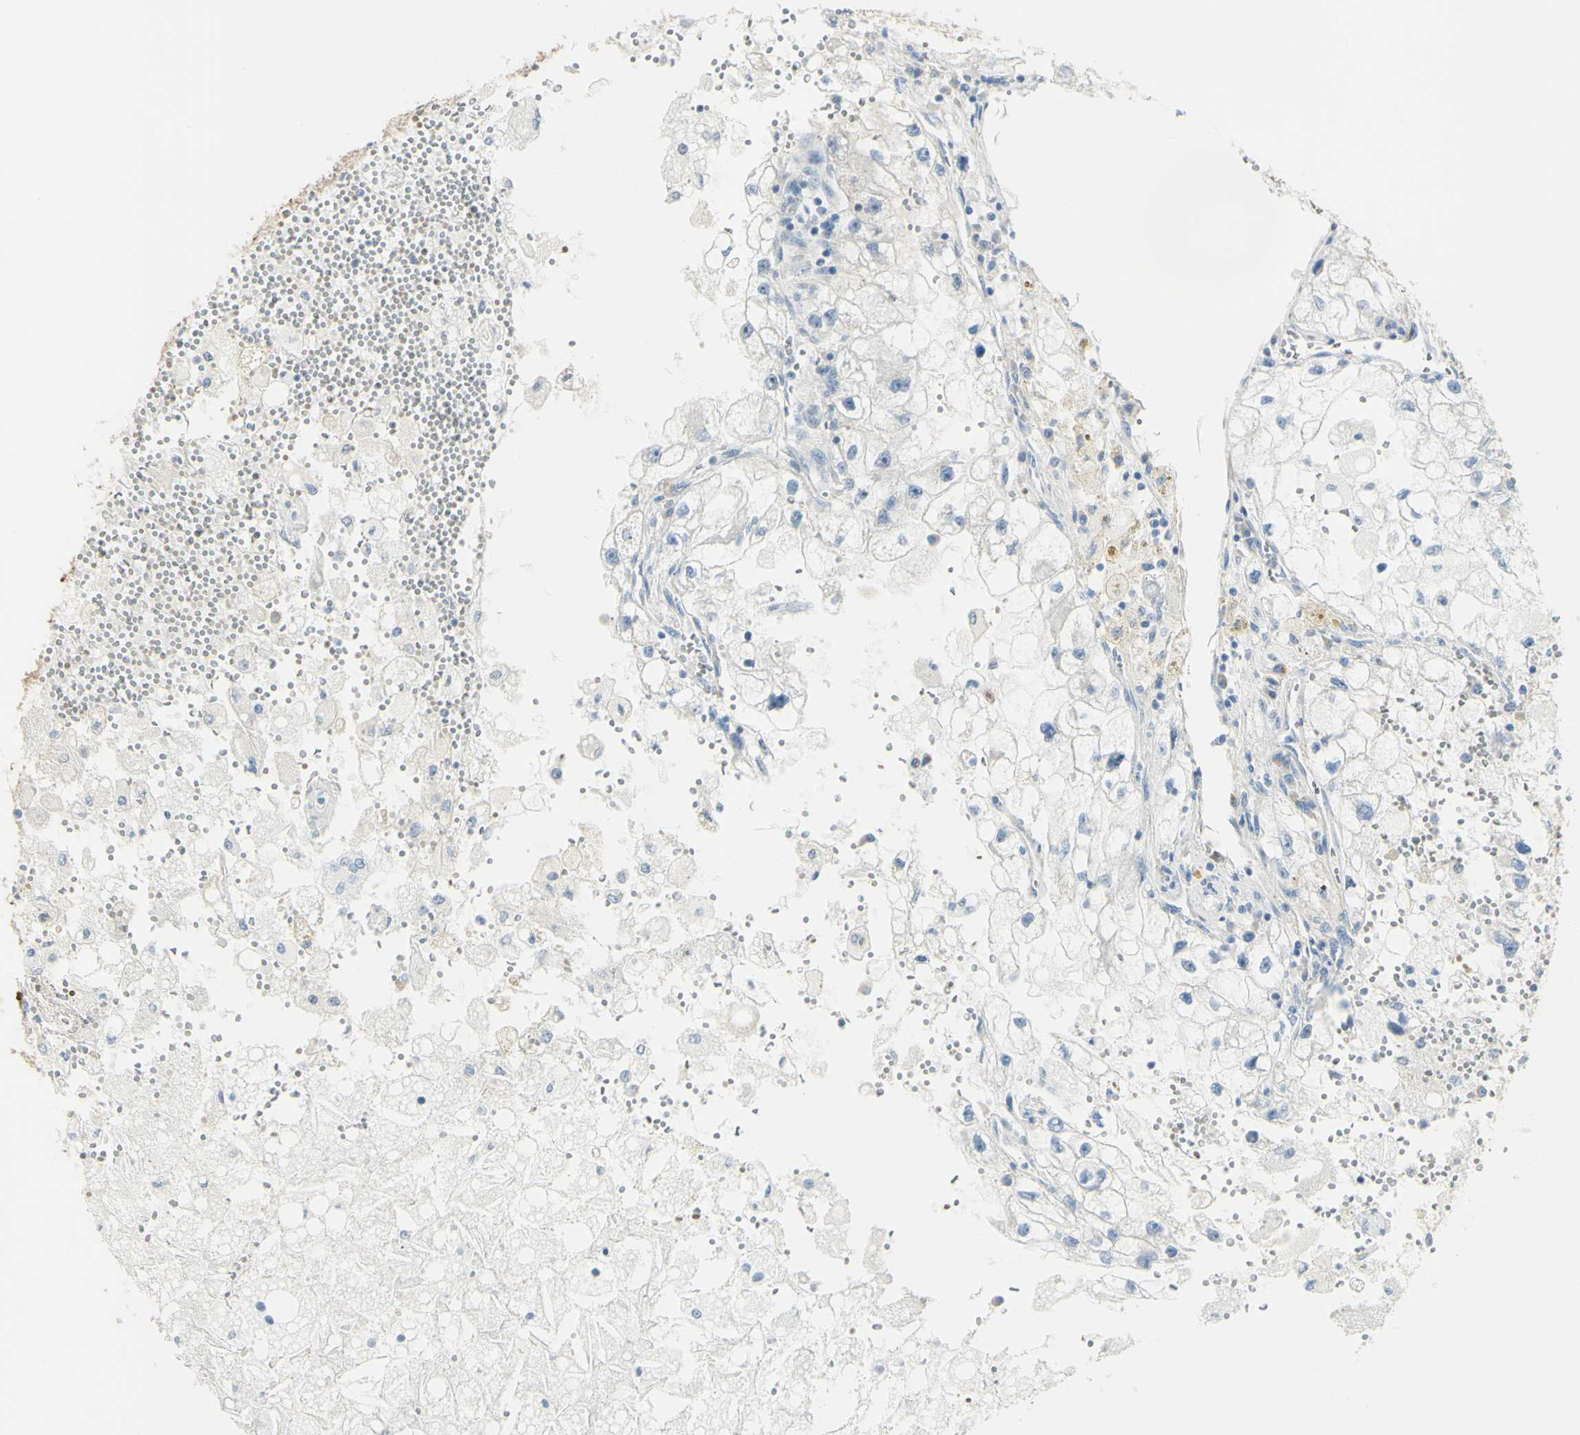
{"staining": {"intensity": "negative", "quantity": "none", "location": "none"}, "tissue": "renal cancer", "cell_type": "Tumor cells", "image_type": "cancer", "snomed": [{"axis": "morphology", "description": "Adenocarcinoma, NOS"}, {"axis": "topography", "description": "Kidney"}], "caption": "Immunohistochemistry (IHC) of human renal cancer (adenocarcinoma) demonstrates no expression in tumor cells. The staining is performed using DAB brown chromogen with nuclei counter-stained in using hematoxylin.", "gene": "NCBP2L", "patient": {"sex": "female", "age": 70}}